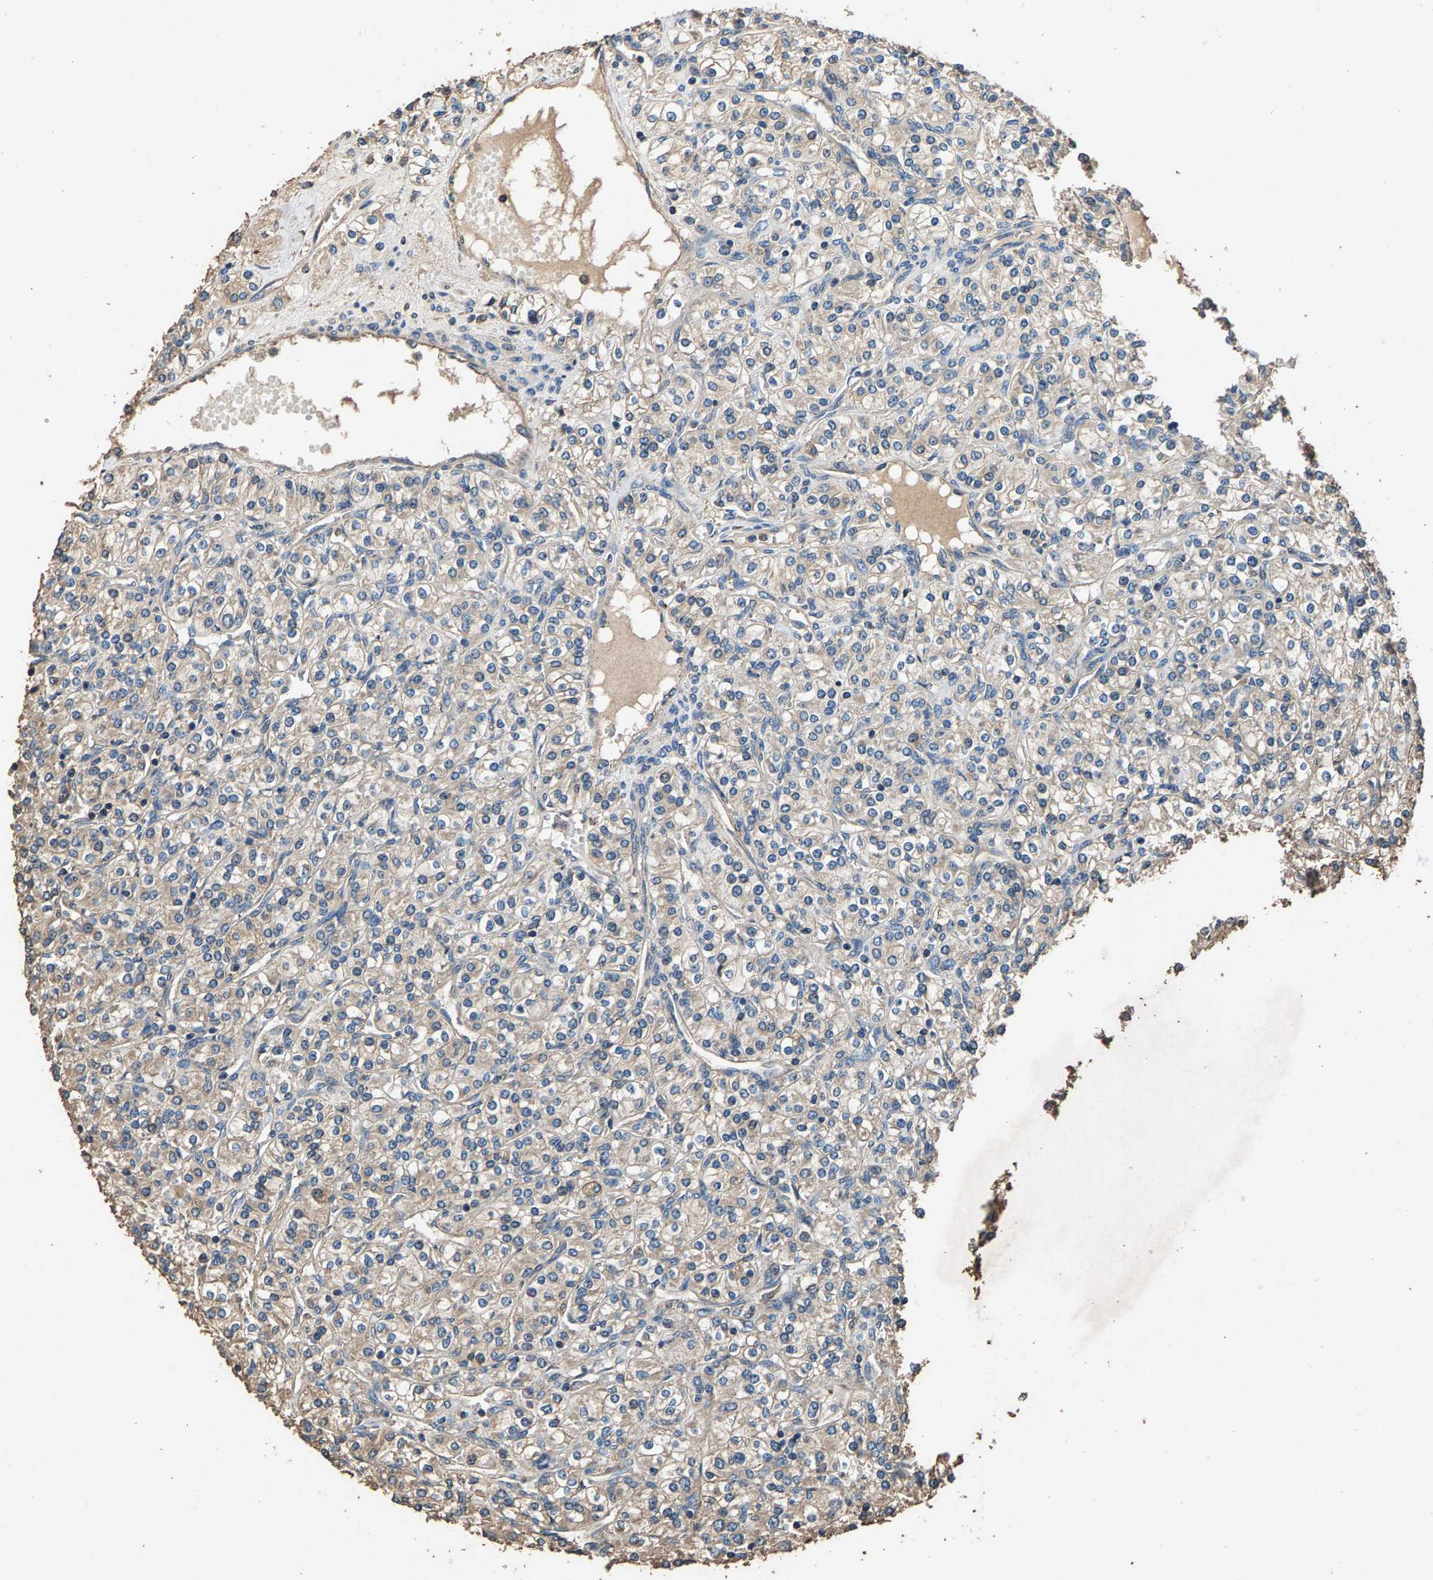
{"staining": {"intensity": "weak", "quantity": "25%-75%", "location": "cytoplasmic/membranous"}, "tissue": "renal cancer", "cell_type": "Tumor cells", "image_type": "cancer", "snomed": [{"axis": "morphology", "description": "Adenocarcinoma, NOS"}, {"axis": "topography", "description": "Kidney"}], "caption": "IHC of human renal cancer exhibits low levels of weak cytoplasmic/membranous staining in approximately 25%-75% of tumor cells.", "gene": "MRPL27", "patient": {"sex": "male", "age": 77}}